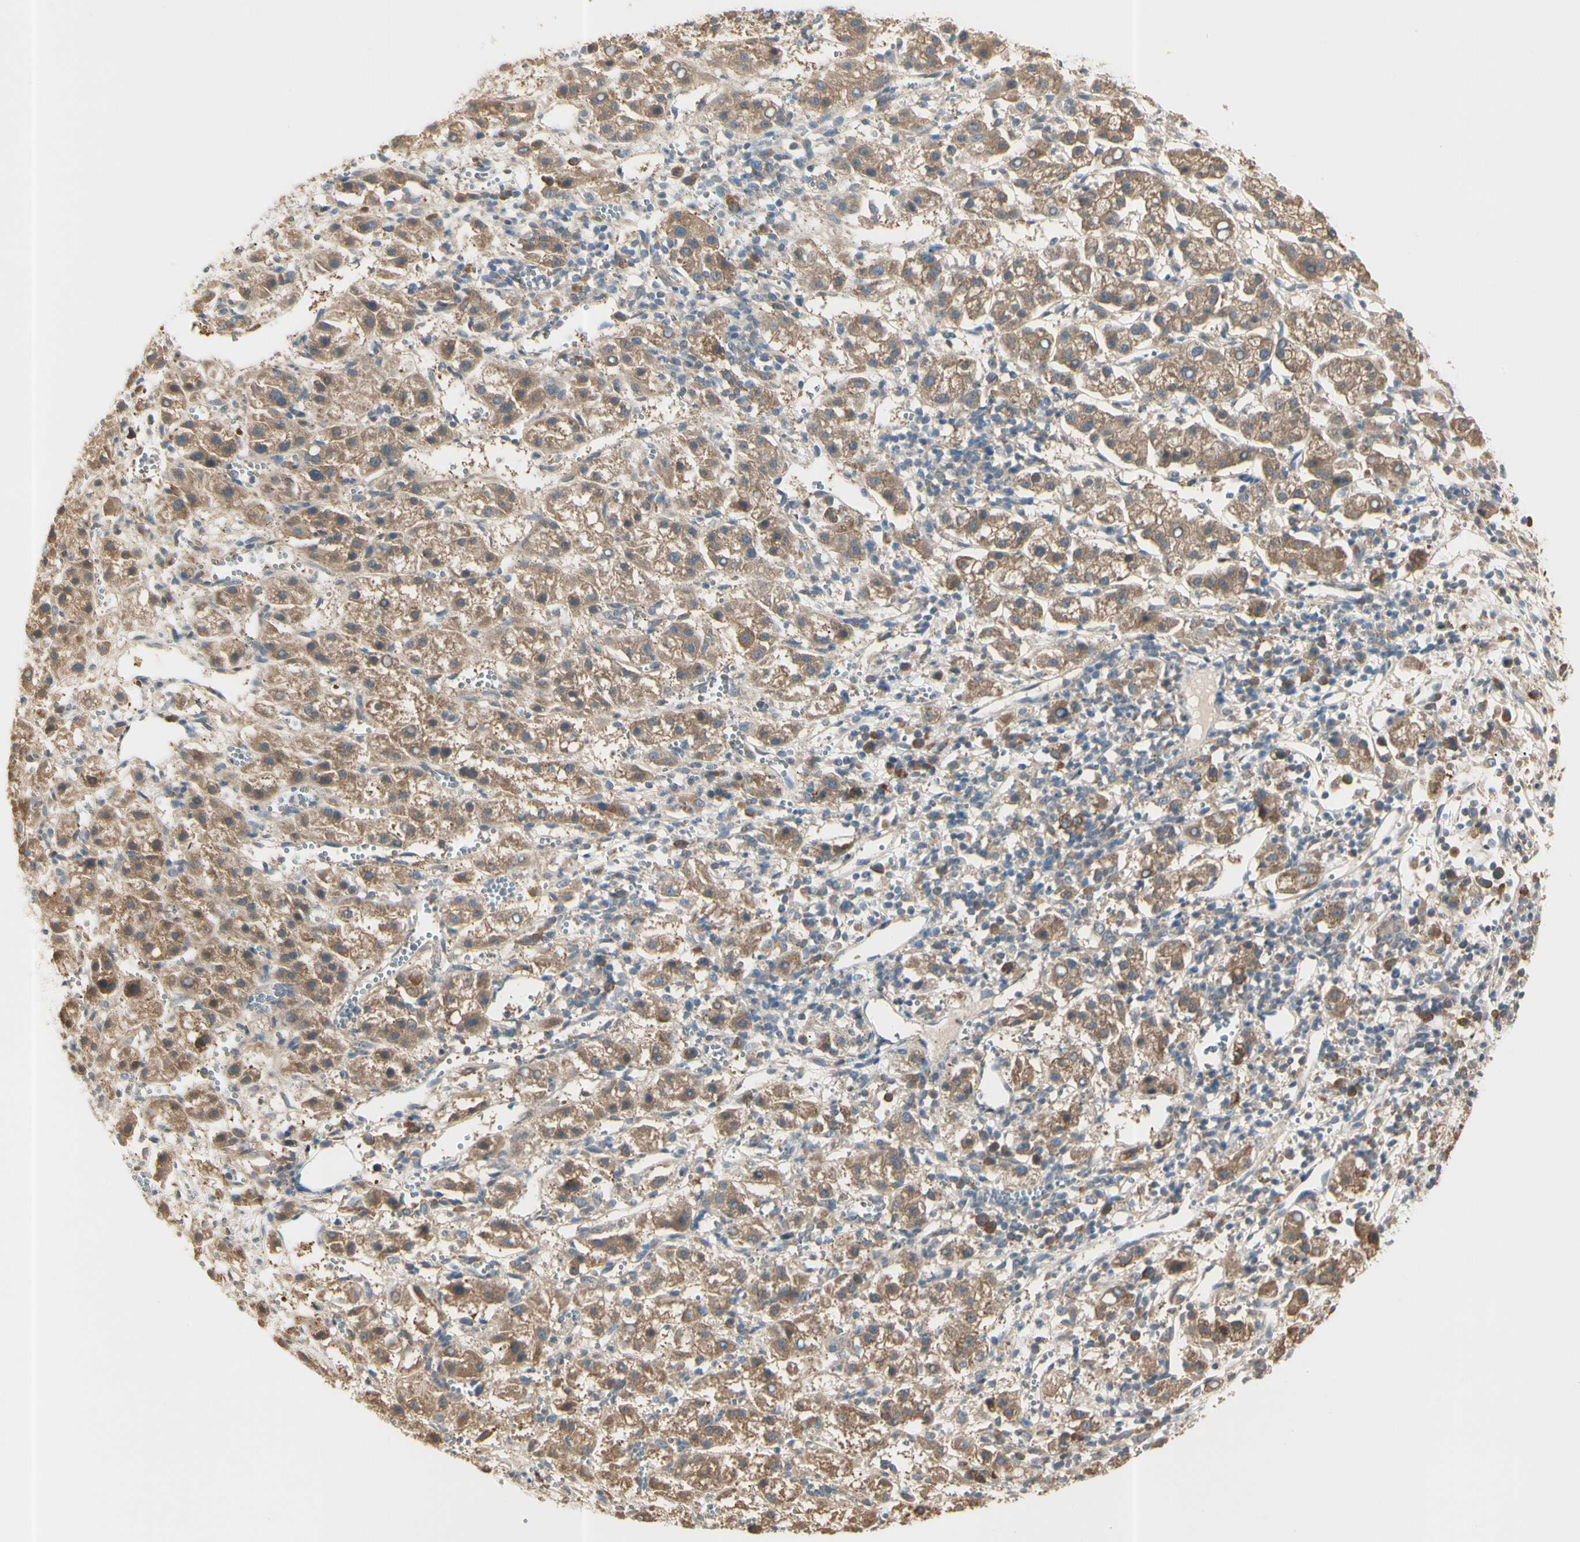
{"staining": {"intensity": "moderate", "quantity": ">75%", "location": "cytoplasmic/membranous"}, "tissue": "liver cancer", "cell_type": "Tumor cells", "image_type": "cancer", "snomed": [{"axis": "morphology", "description": "Carcinoma, Hepatocellular, NOS"}, {"axis": "topography", "description": "Liver"}], "caption": "Liver cancer (hepatocellular carcinoma) stained with DAB immunohistochemistry shows medium levels of moderate cytoplasmic/membranous expression in approximately >75% of tumor cells. Ihc stains the protein of interest in brown and the nuclei are stained blue.", "gene": "IRAG1", "patient": {"sex": "female", "age": 58}}